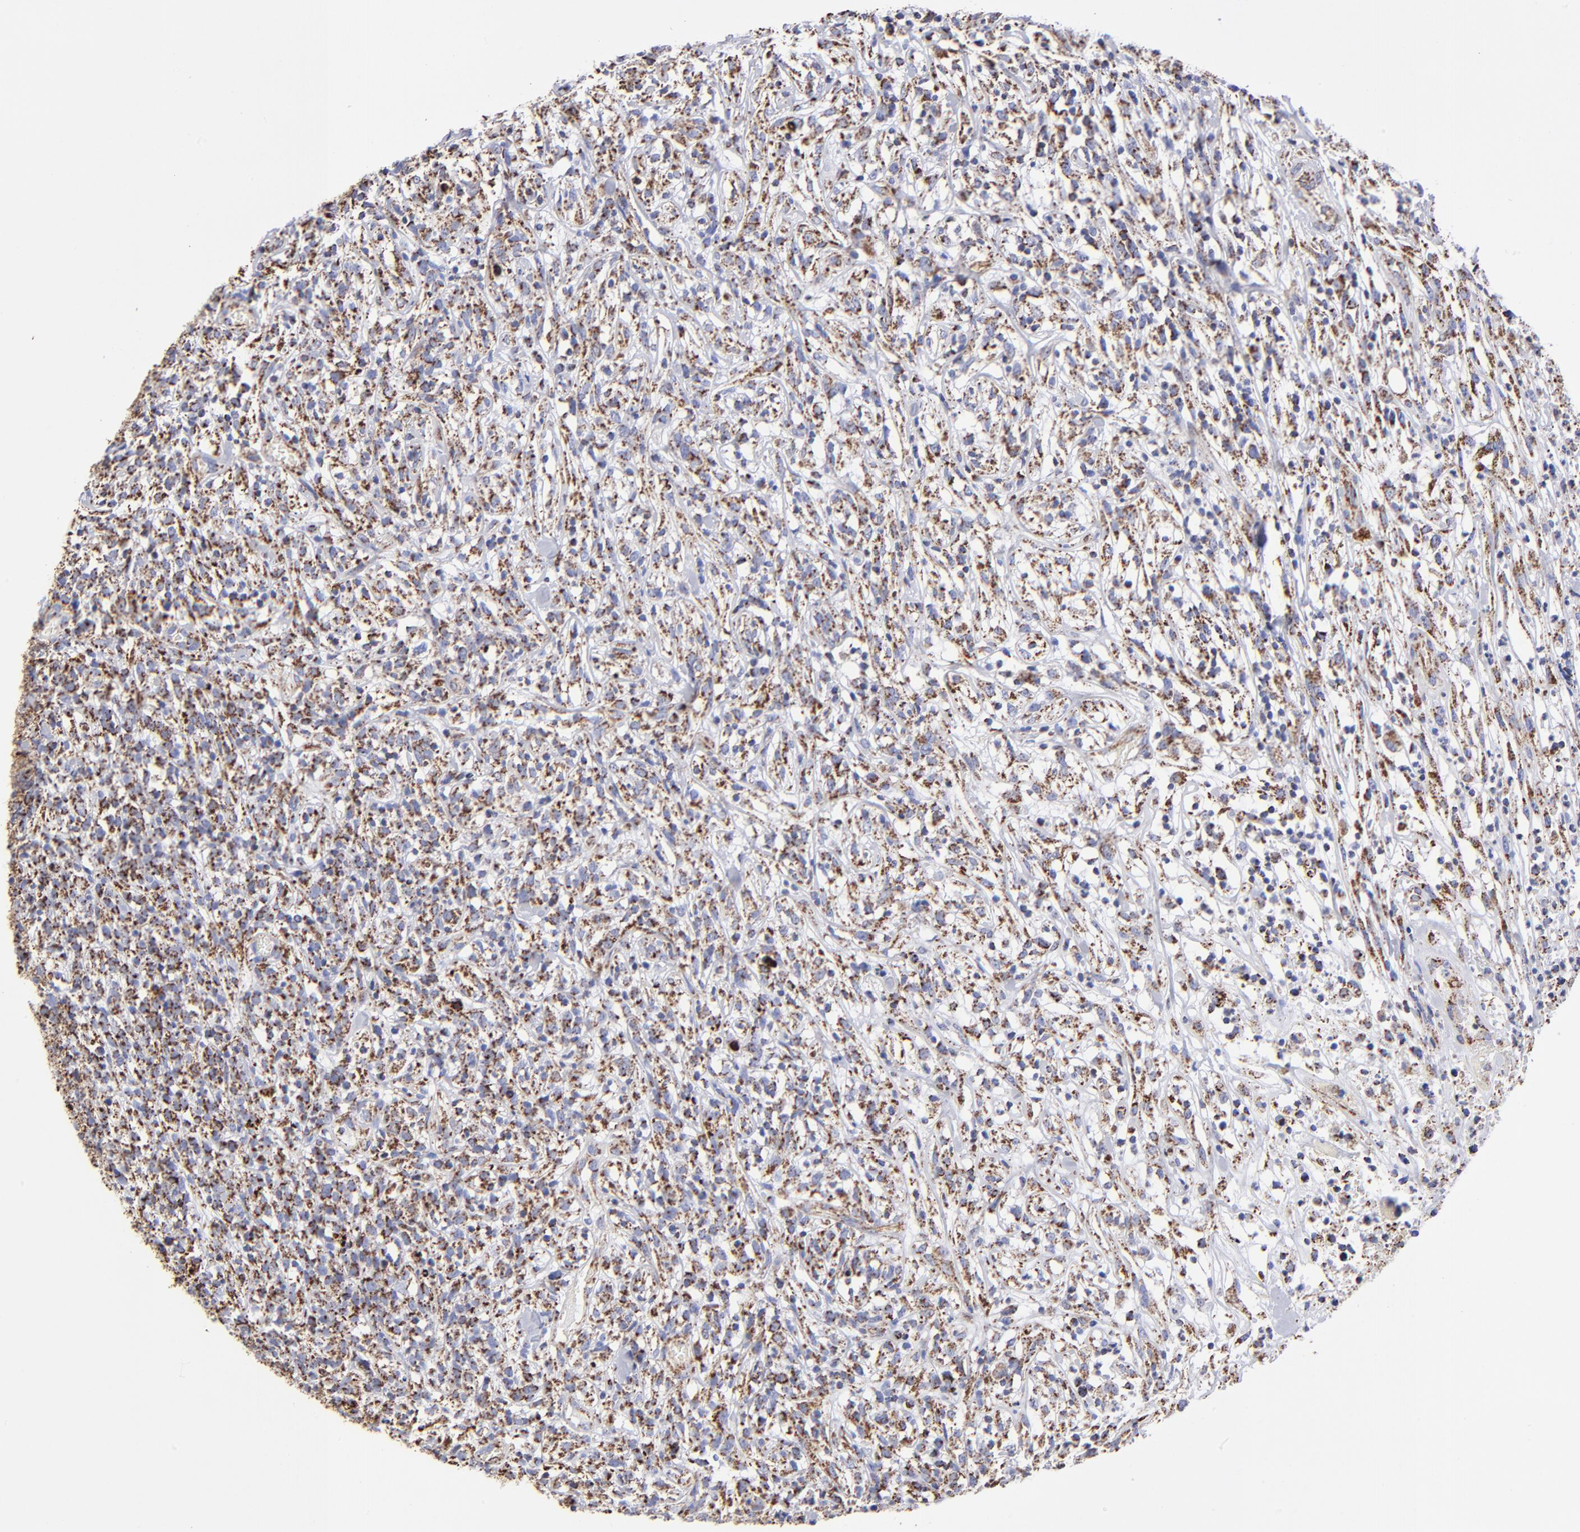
{"staining": {"intensity": "strong", "quantity": "25%-75%", "location": "cytoplasmic/membranous"}, "tissue": "lymphoma", "cell_type": "Tumor cells", "image_type": "cancer", "snomed": [{"axis": "morphology", "description": "Malignant lymphoma, non-Hodgkin's type, High grade"}, {"axis": "topography", "description": "Lymph node"}], "caption": "Strong cytoplasmic/membranous protein staining is appreciated in about 25%-75% of tumor cells in malignant lymphoma, non-Hodgkin's type (high-grade).", "gene": "PHB1", "patient": {"sex": "female", "age": 73}}